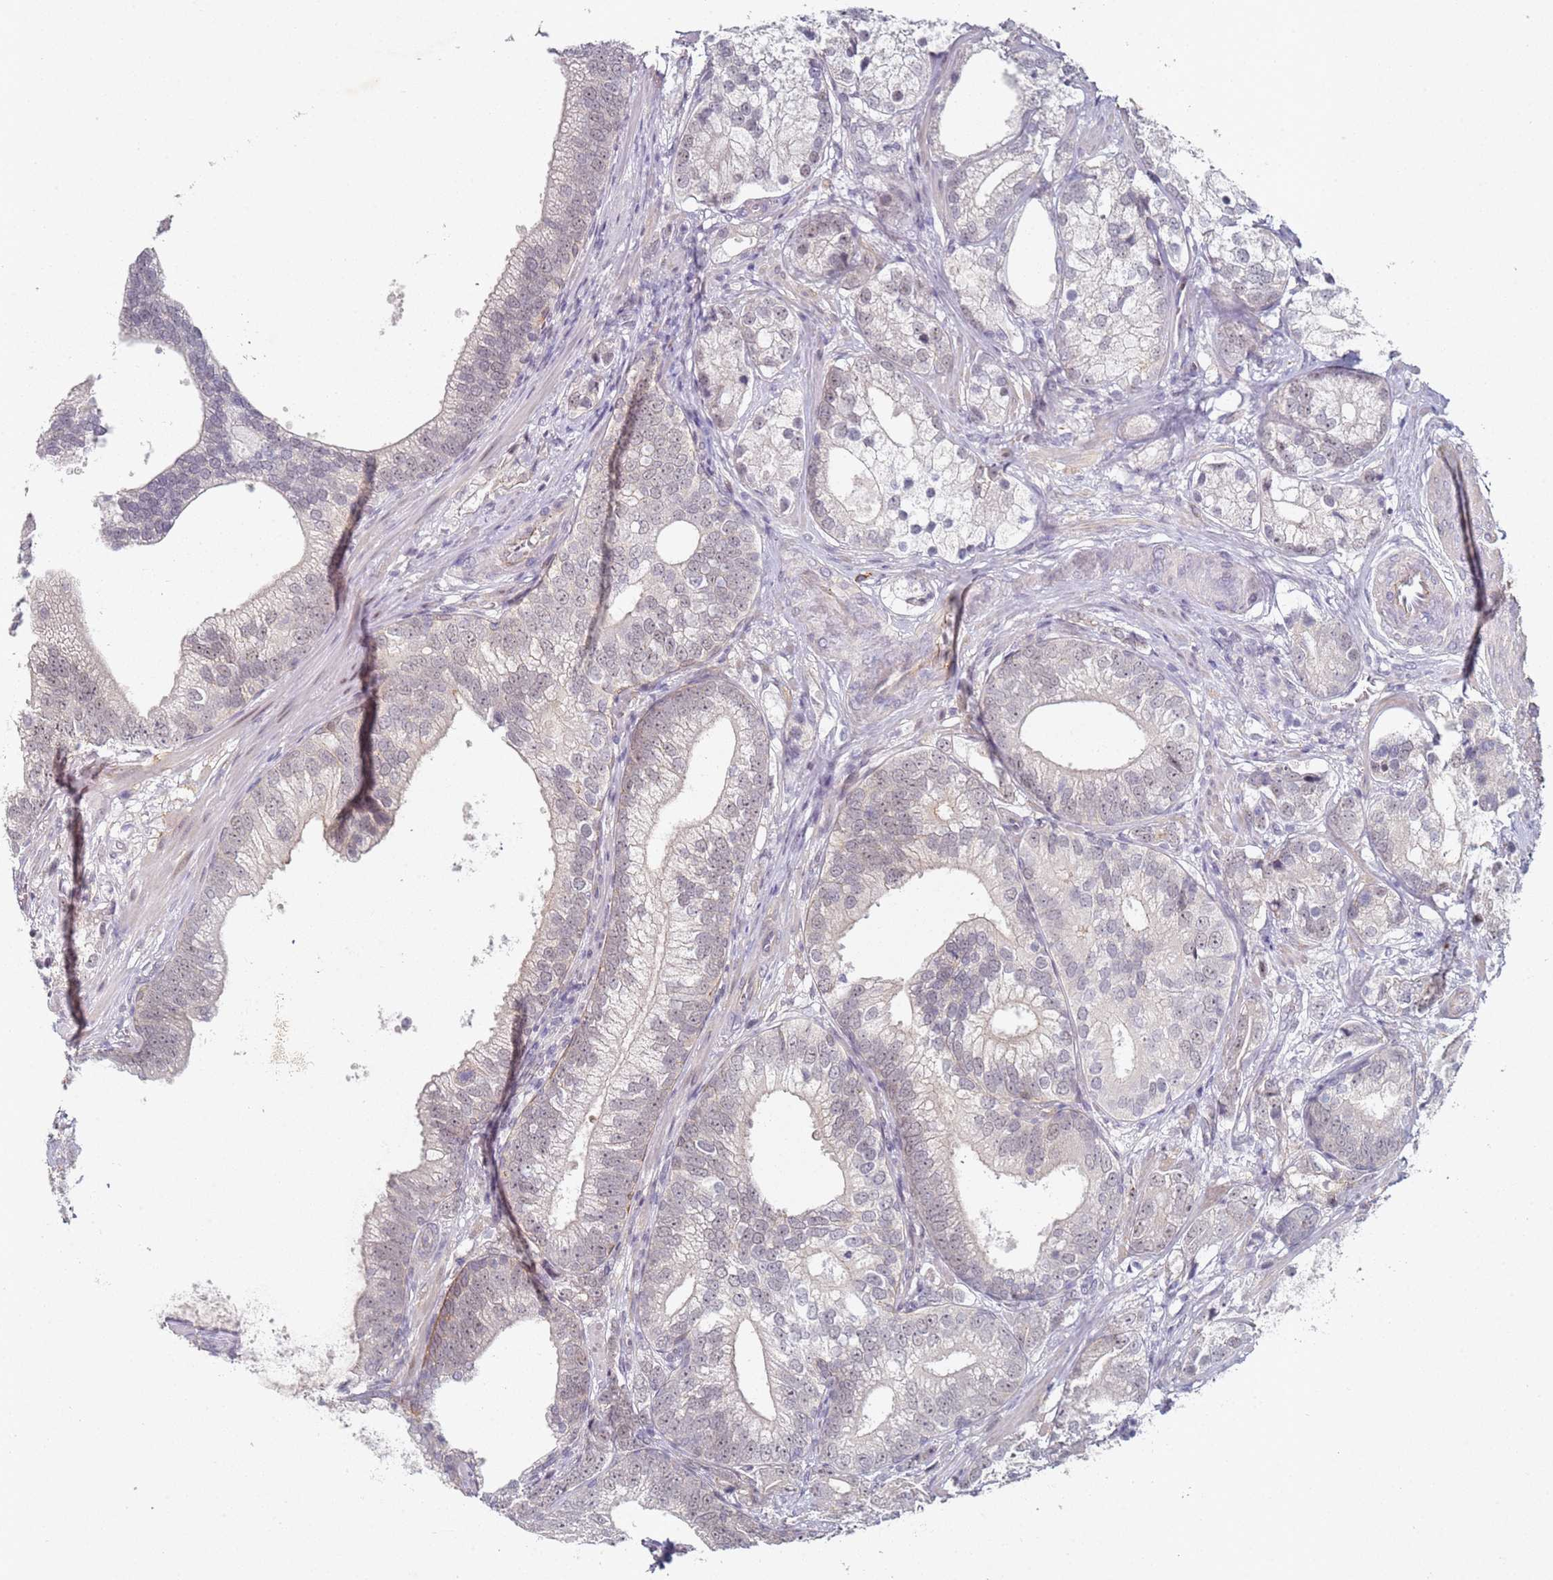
{"staining": {"intensity": "weak", "quantity": "25%-75%", "location": "nuclear"}, "tissue": "prostate cancer", "cell_type": "Tumor cells", "image_type": "cancer", "snomed": [{"axis": "morphology", "description": "Adenocarcinoma, High grade"}, {"axis": "topography", "description": "Prostate"}], "caption": "Weak nuclear positivity is appreciated in about 25%-75% of tumor cells in prostate cancer (adenocarcinoma (high-grade)).", "gene": "ATF6B", "patient": {"sex": "male", "age": 75}}